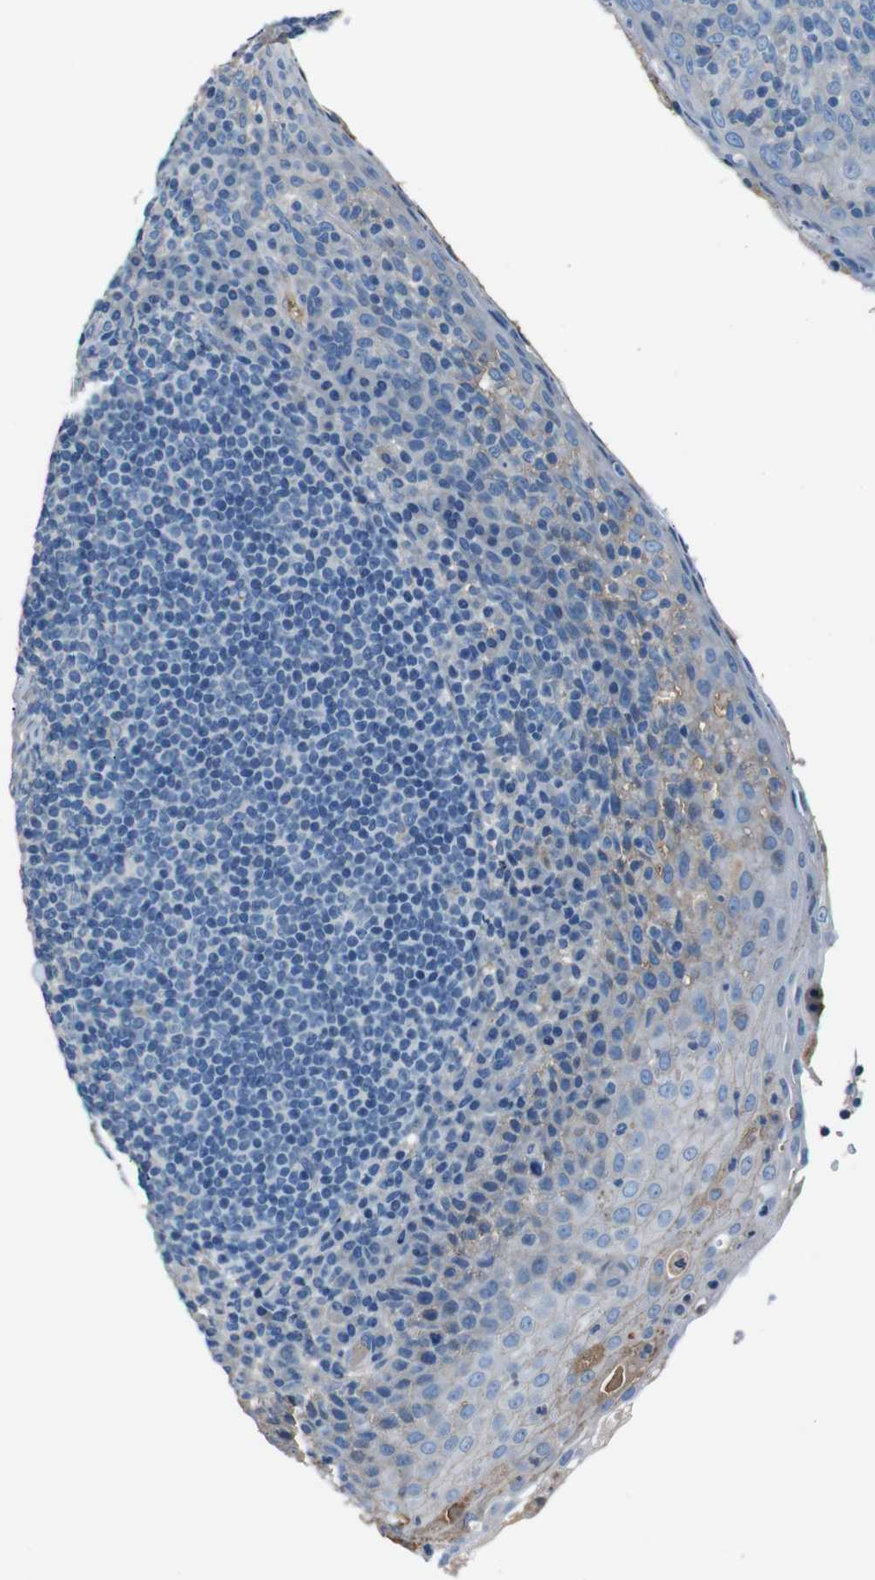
{"staining": {"intensity": "negative", "quantity": "none", "location": "none"}, "tissue": "tonsil", "cell_type": "Germinal center cells", "image_type": "normal", "snomed": [{"axis": "morphology", "description": "Normal tissue, NOS"}, {"axis": "topography", "description": "Tonsil"}], "caption": "DAB (3,3'-diaminobenzidine) immunohistochemical staining of unremarkable tonsil shows no significant staining in germinal center cells.", "gene": "LEP", "patient": {"sex": "male", "age": 17}}